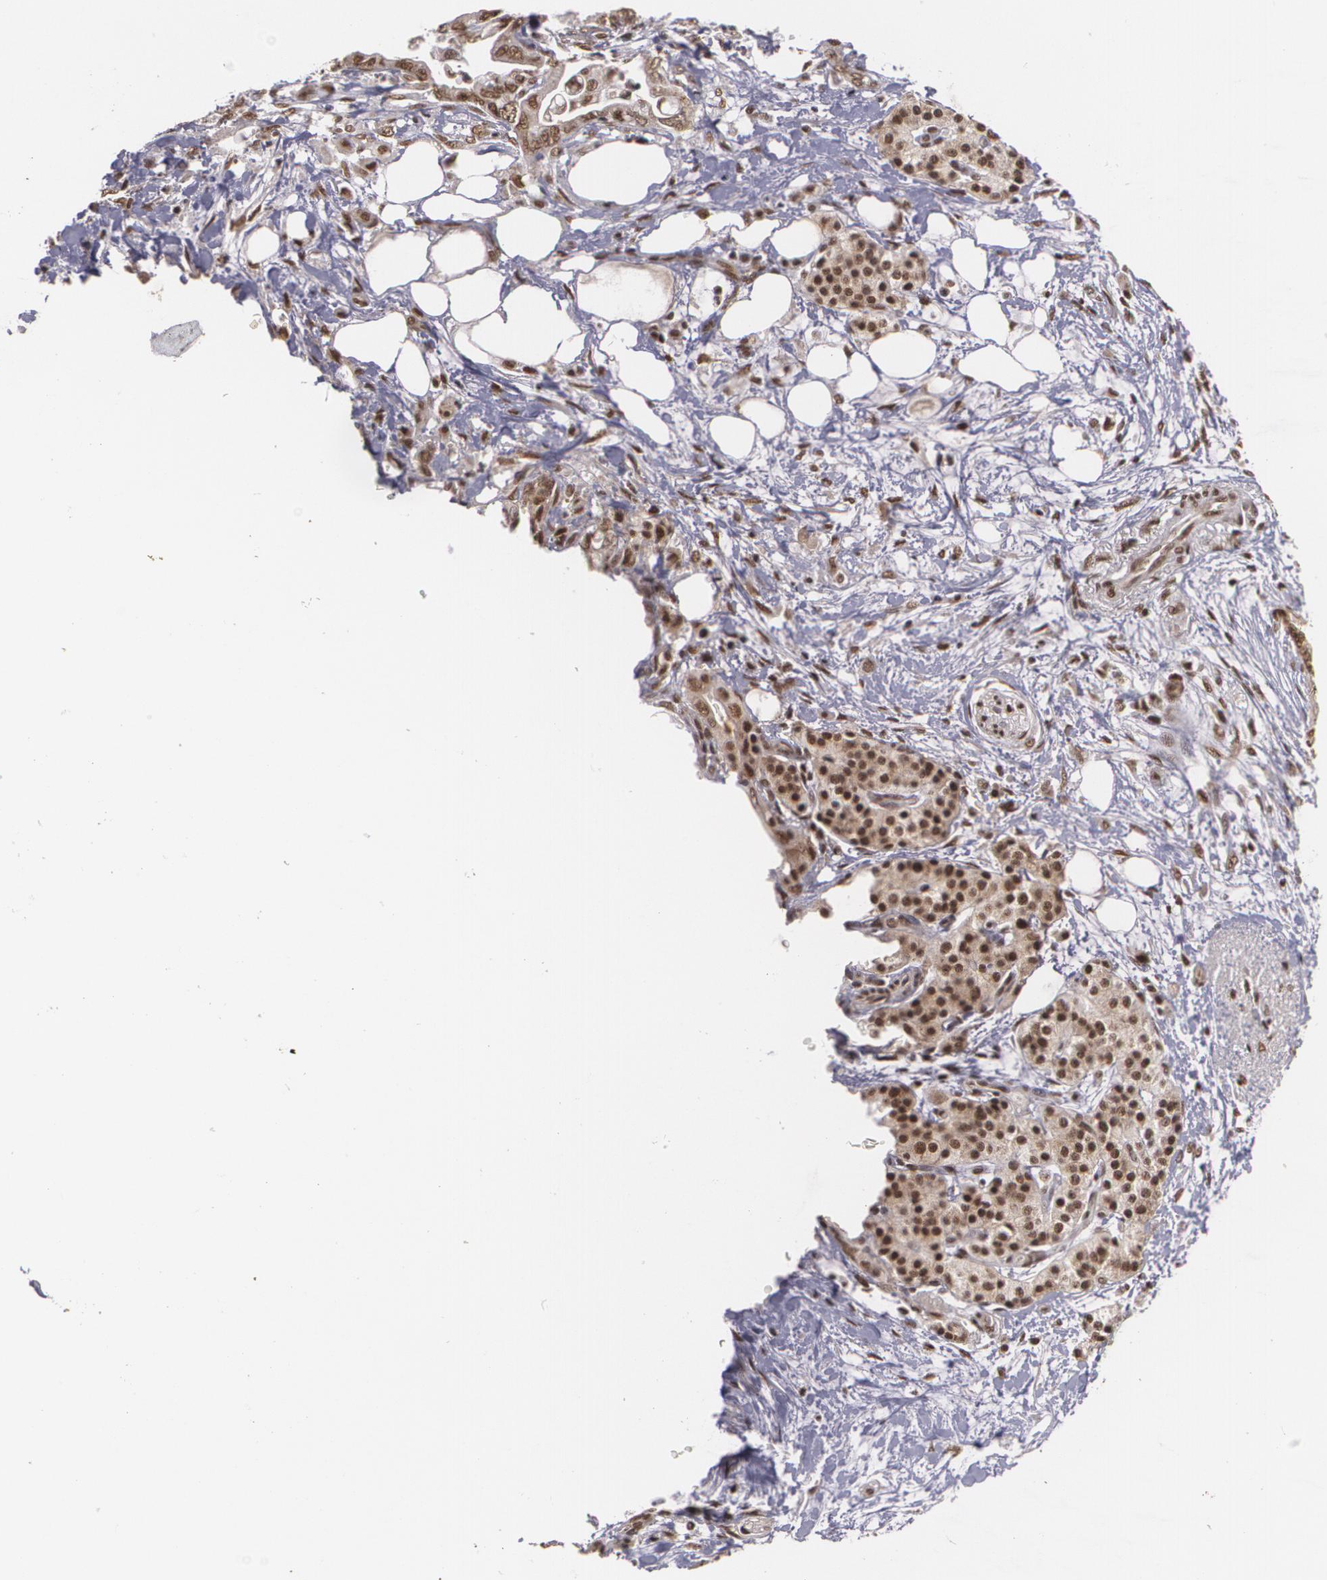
{"staining": {"intensity": "strong", "quantity": ">75%", "location": "nuclear"}, "tissue": "pancreatic cancer", "cell_type": "Tumor cells", "image_type": "cancer", "snomed": [{"axis": "morphology", "description": "Adenocarcinoma, NOS"}, {"axis": "topography", "description": "Pancreas"}], "caption": "This photomicrograph shows immunohistochemistry (IHC) staining of pancreatic cancer (adenocarcinoma), with high strong nuclear positivity in approximately >75% of tumor cells.", "gene": "RXRB", "patient": {"sex": "female", "age": 66}}